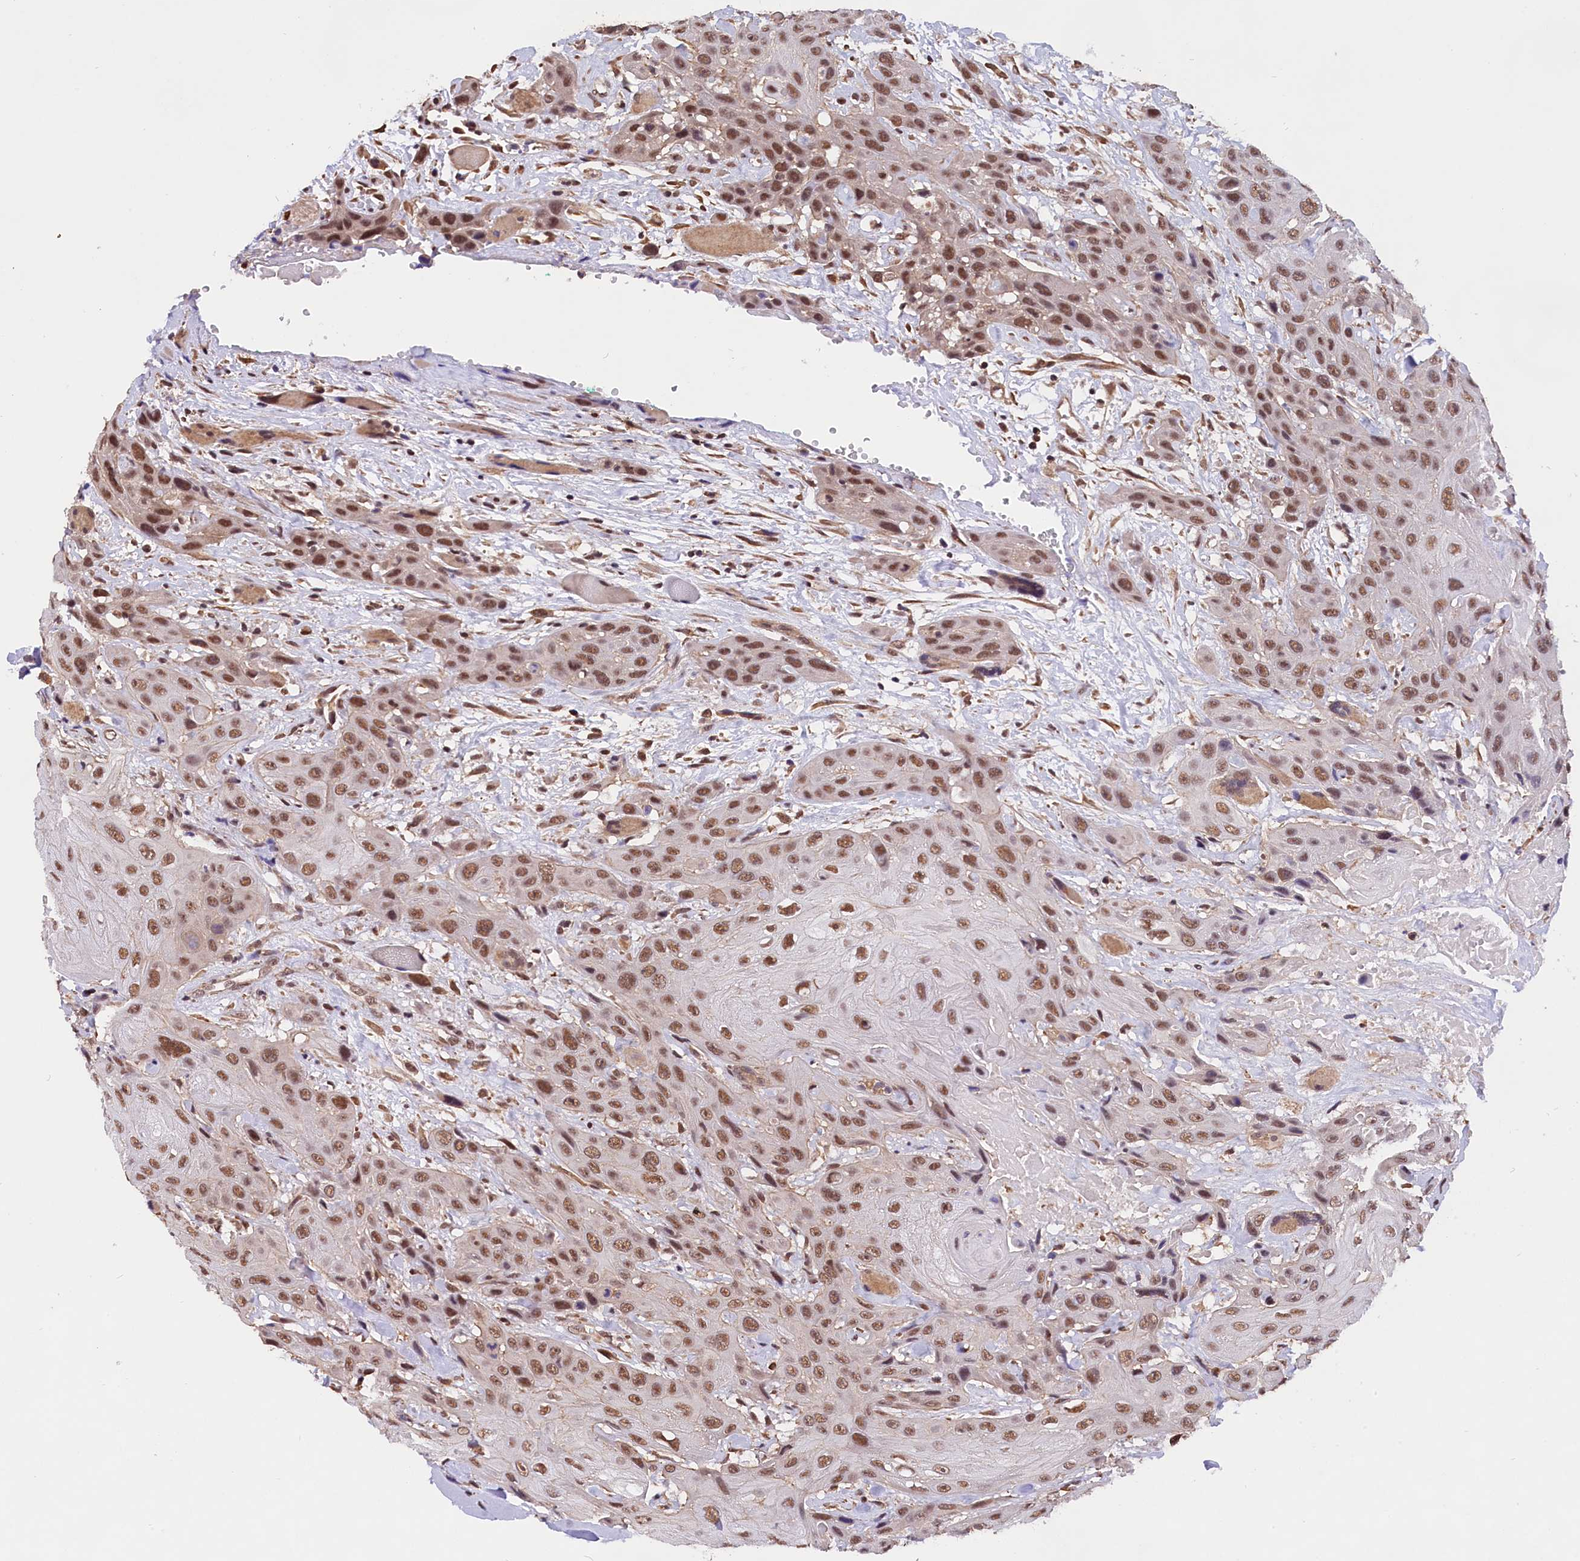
{"staining": {"intensity": "moderate", "quantity": ">75%", "location": "nuclear"}, "tissue": "head and neck cancer", "cell_type": "Tumor cells", "image_type": "cancer", "snomed": [{"axis": "morphology", "description": "Squamous cell carcinoma, NOS"}, {"axis": "topography", "description": "Head-Neck"}], "caption": "IHC of head and neck squamous cell carcinoma exhibits medium levels of moderate nuclear positivity in approximately >75% of tumor cells.", "gene": "ZC3H4", "patient": {"sex": "male", "age": 81}}